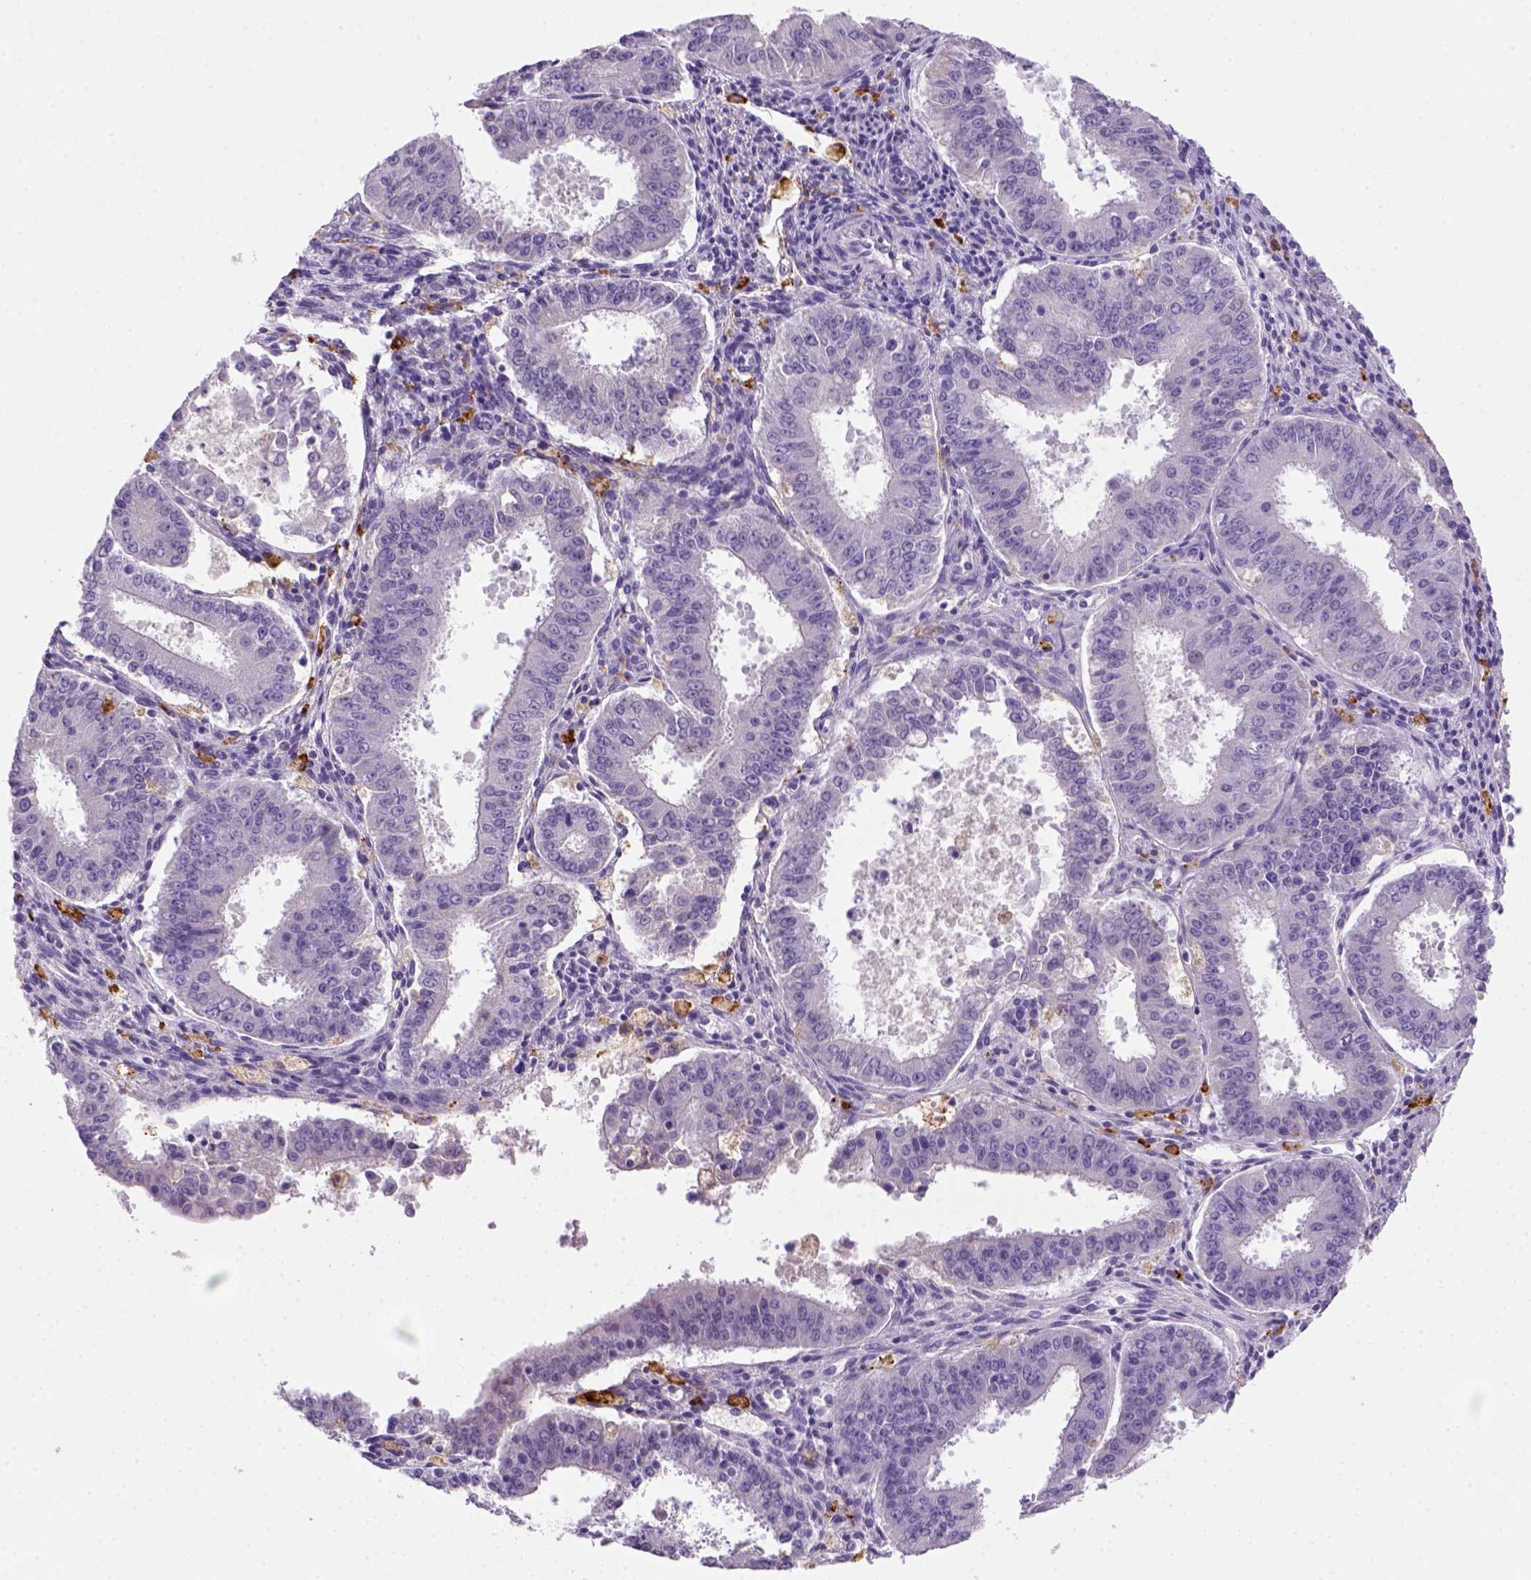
{"staining": {"intensity": "negative", "quantity": "none", "location": "none"}, "tissue": "ovarian cancer", "cell_type": "Tumor cells", "image_type": "cancer", "snomed": [{"axis": "morphology", "description": "Carcinoma, endometroid"}, {"axis": "topography", "description": "Ovary"}], "caption": "Tumor cells are negative for brown protein staining in ovarian cancer (endometroid carcinoma). (Immunohistochemistry (ihc), brightfield microscopy, high magnification).", "gene": "CD14", "patient": {"sex": "female", "age": 42}}